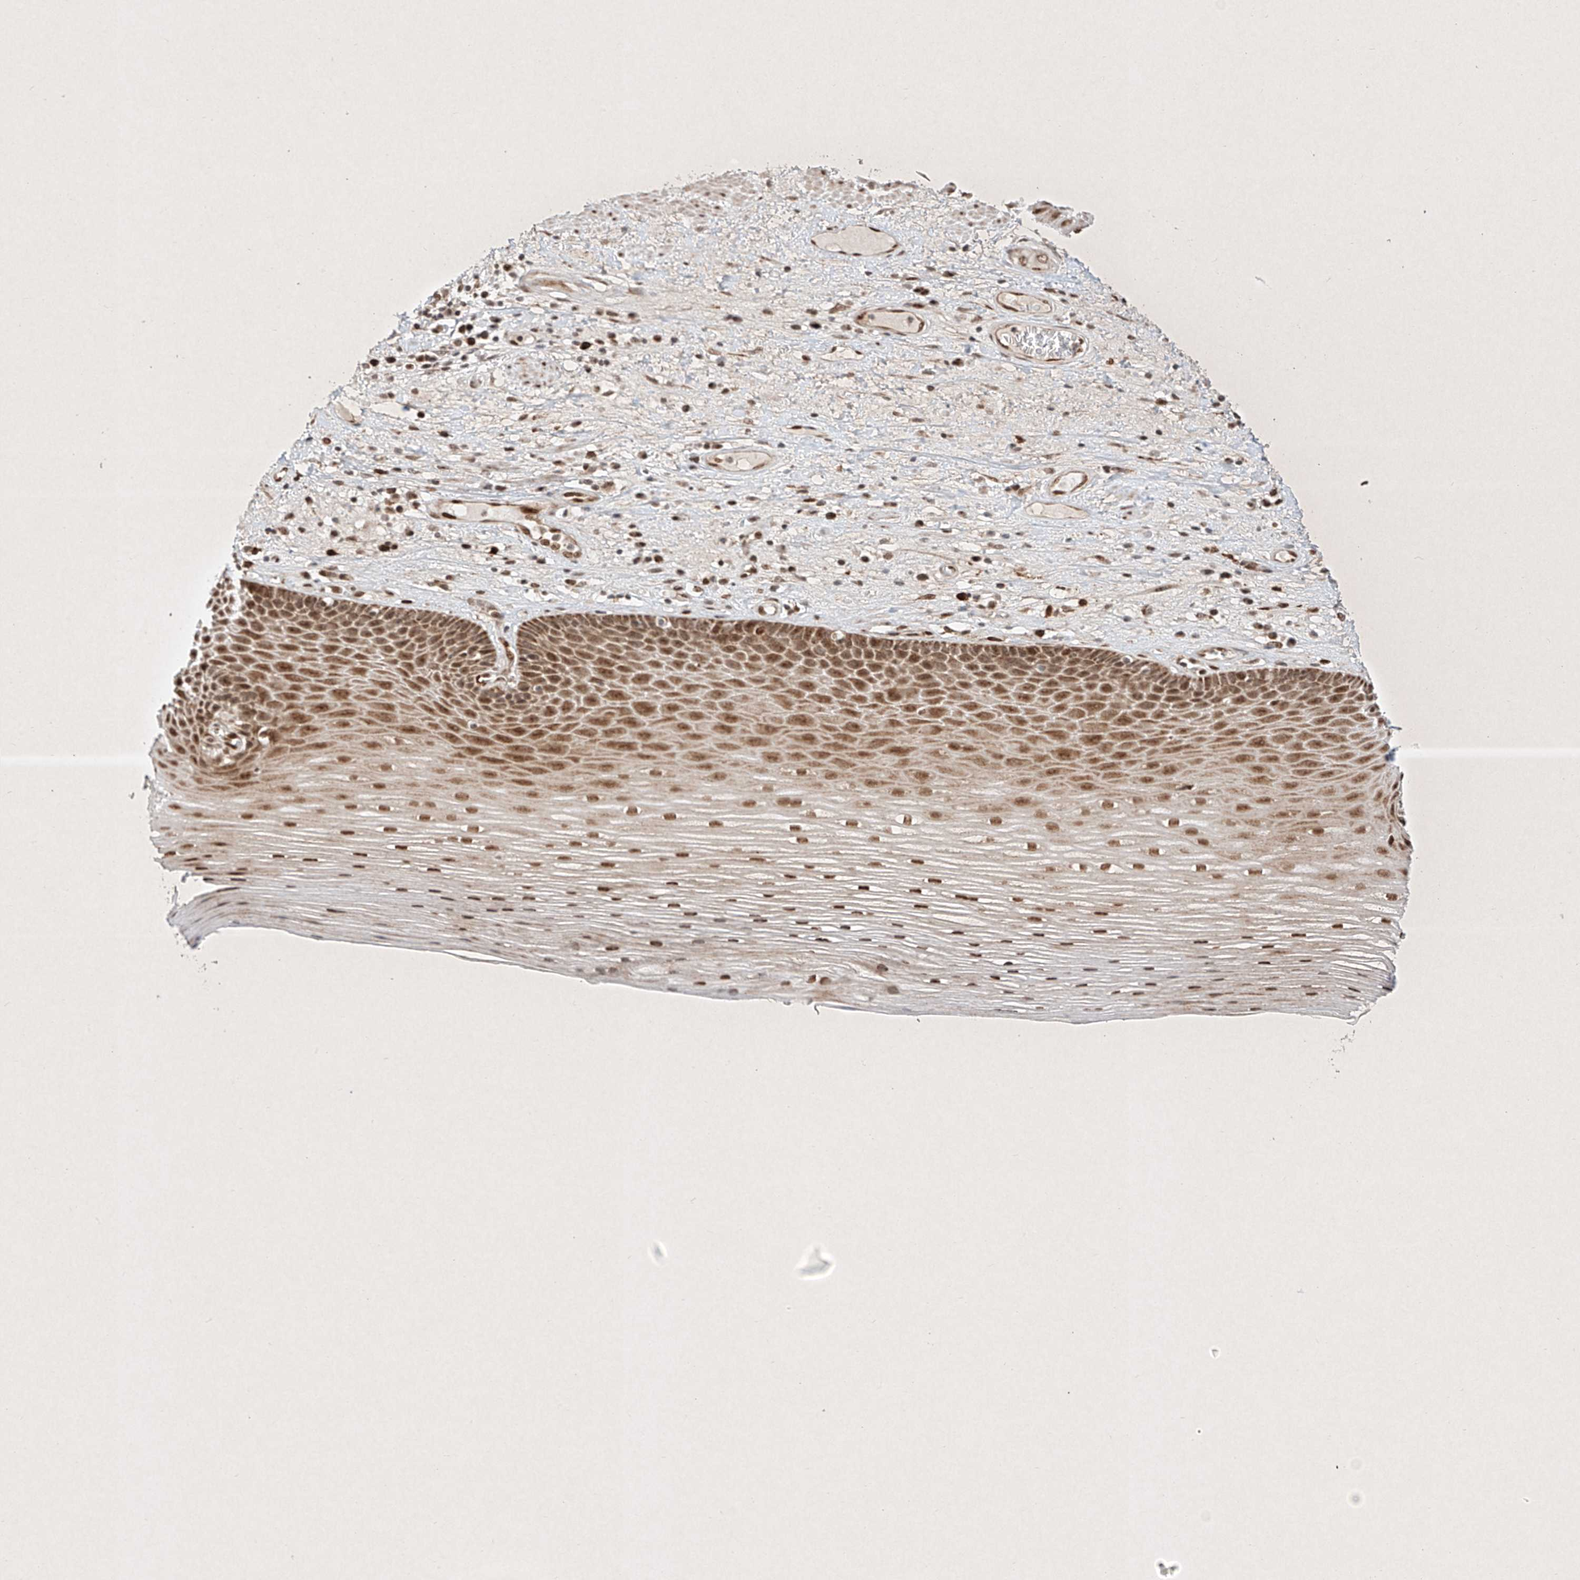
{"staining": {"intensity": "moderate", "quantity": ">75%", "location": "cytoplasmic/membranous,nuclear"}, "tissue": "esophagus", "cell_type": "Squamous epithelial cells", "image_type": "normal", "snomed": [{"axis": "morphology", "description": "Normal tissue, NOS"}, {"axis": "topography", "description": "Esophagus"}], "caption": "Immunohistochemistry (IHC) of unremarkable human esophagus displays medium levels of moderate cytoplasmic/membranous,nuclear expression in about >75% of squamous epithelial cells.", "gene": "EPG5", "patient": {"sex": "male", "age": 62}}